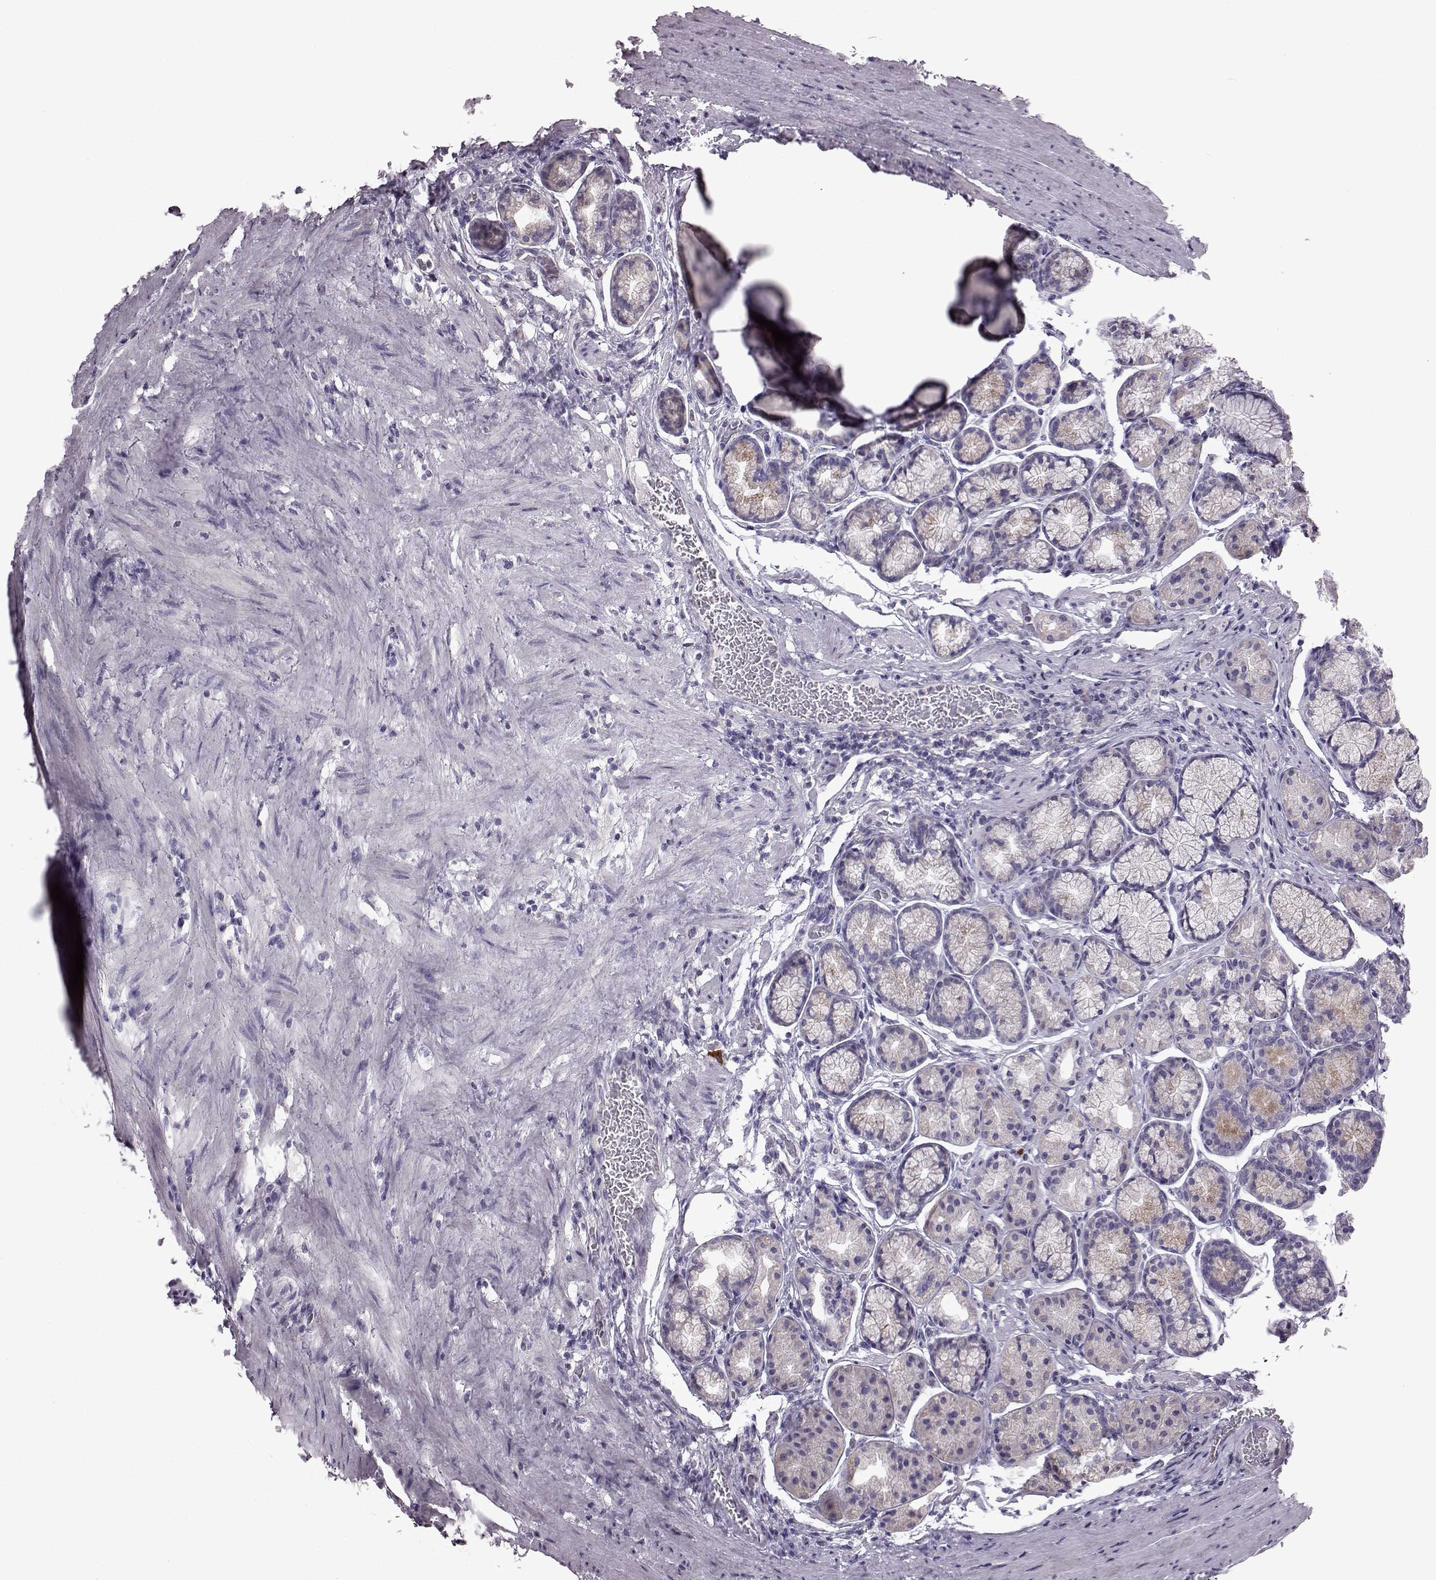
{"staining": {"intensity": "negative", "quantity": "none", "location": "none"}, "tissue": "stomach", "cell_type": "Glandular cells", "image_type": "normal", "snomed": [{"axis": "morphology", "description": "Normal tissue, NOS"}, {"axis": "morphology", "description": "Adenocarcinoma, NOS"}, {"axis": "morphology", "description": "Adenocarcinoma, High grade"}, {"axis": "topography", "description": "Stomach, upper"}, {"axis": "topography", "description": "Stomach"}], "caption": "Immunohistochemistry (IHC) of unremarkable stomach demonstrates no expression in glandular cells. (Brightfield microscopy of DAB immunohistochemistry (IHC) at high magnification).", "gene": "ADGRG2", "patient": {"sex": "female", "age": 65}}